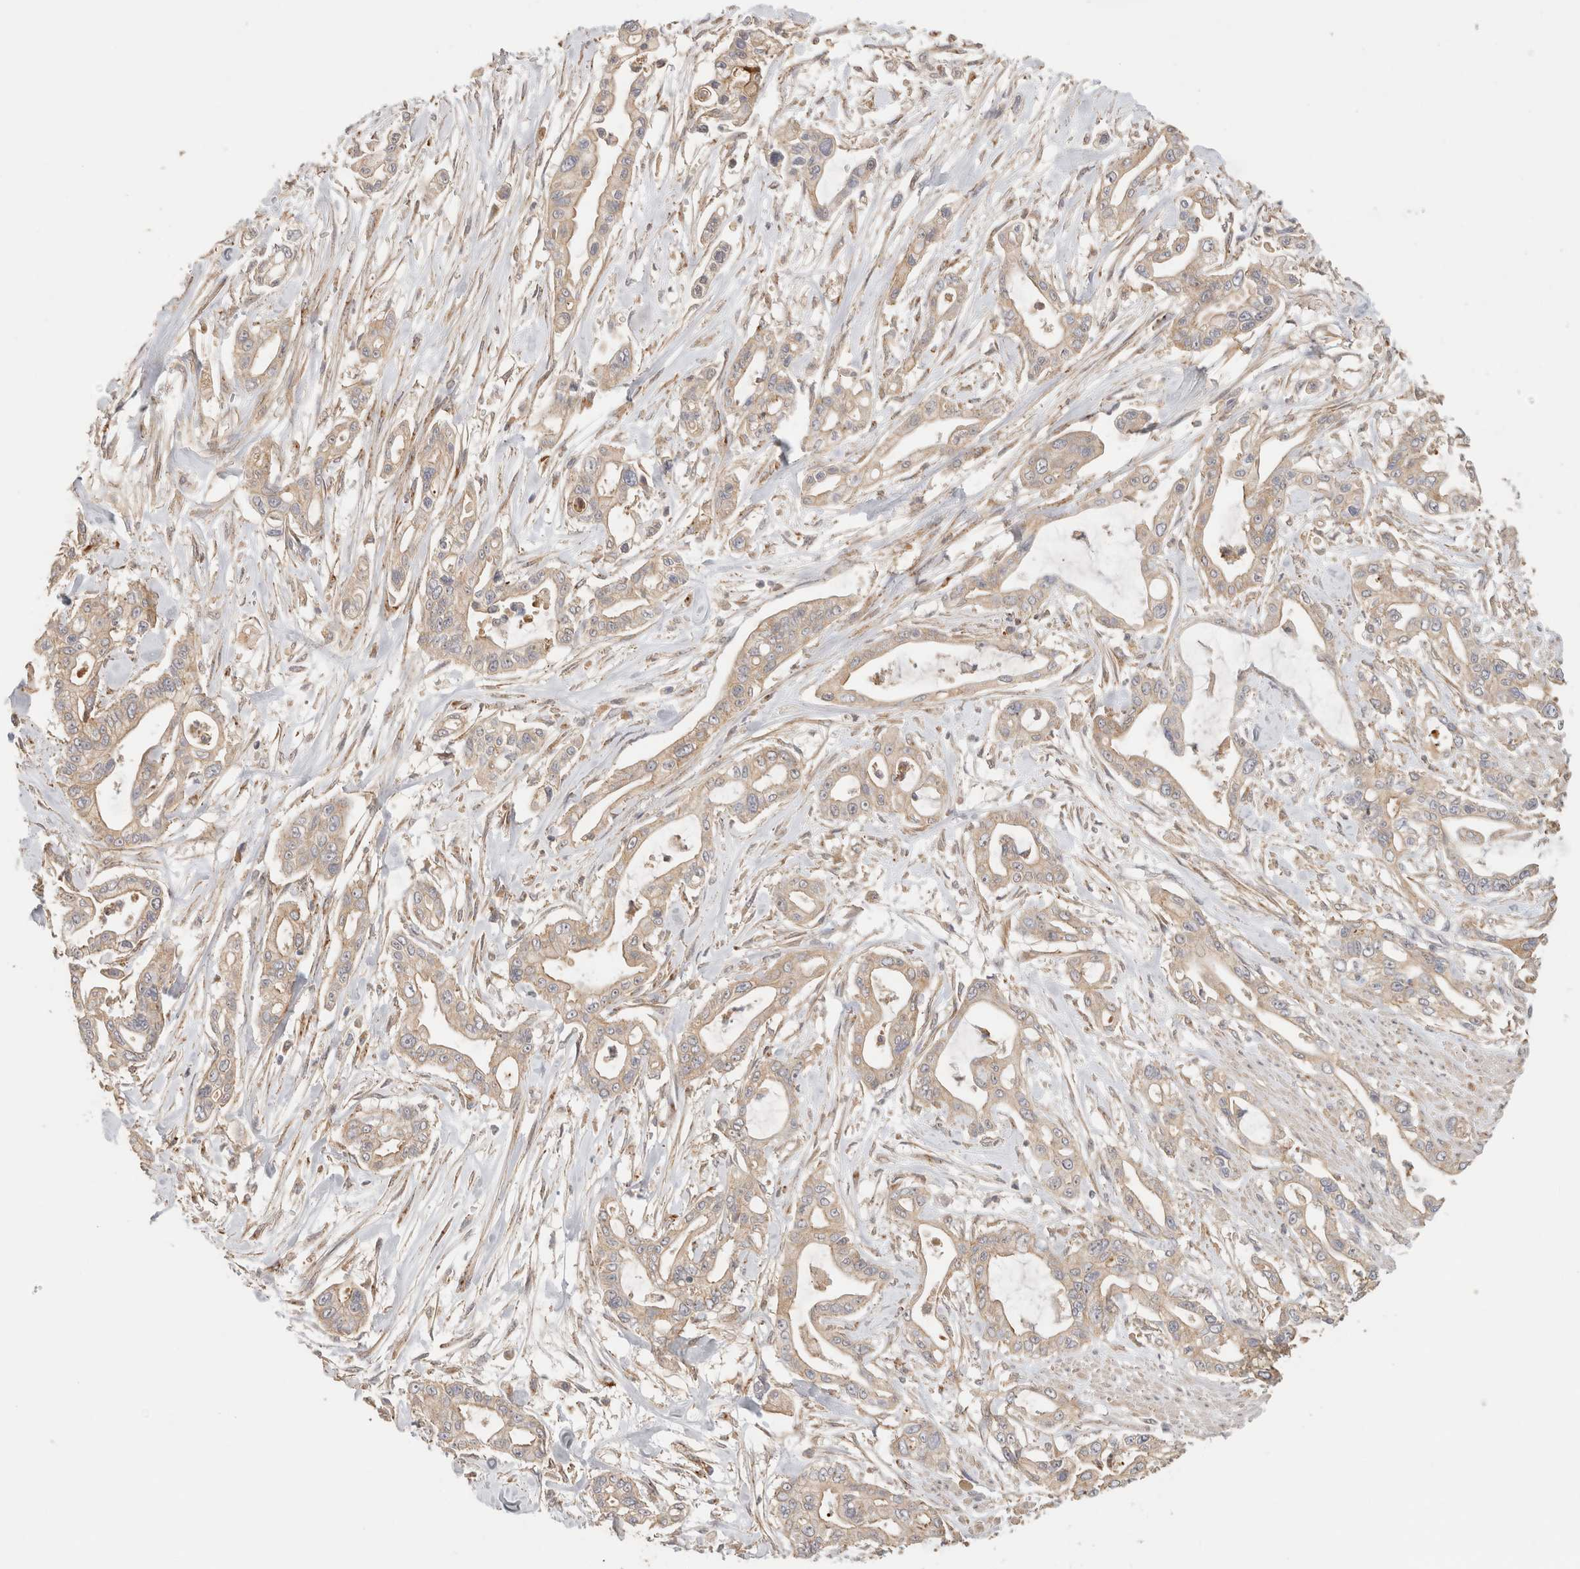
{"staining": {"intensity": "weak", "quantity": ">75%", "location": "cytoplasmic/membranous"}, "tissue": "pancreatic cancer", "cell_type": "Tumor cells", "image_type": "cancer", "snomed": [{"axis": "morphology", "description": "Adenocarcinoma, NOS"}, {"axis": "topography", "description": "Pancreas"}], "caption": "This histopathology image displays immunohistochemistry (IHC) staining of pancreatic cancer (adenocarcinoma), with low weak cytoplasmic/membranous positivity in about >75% of tumor cells.", "gene": "SGK3", "patient": {"sex": "male", "age": 68}}